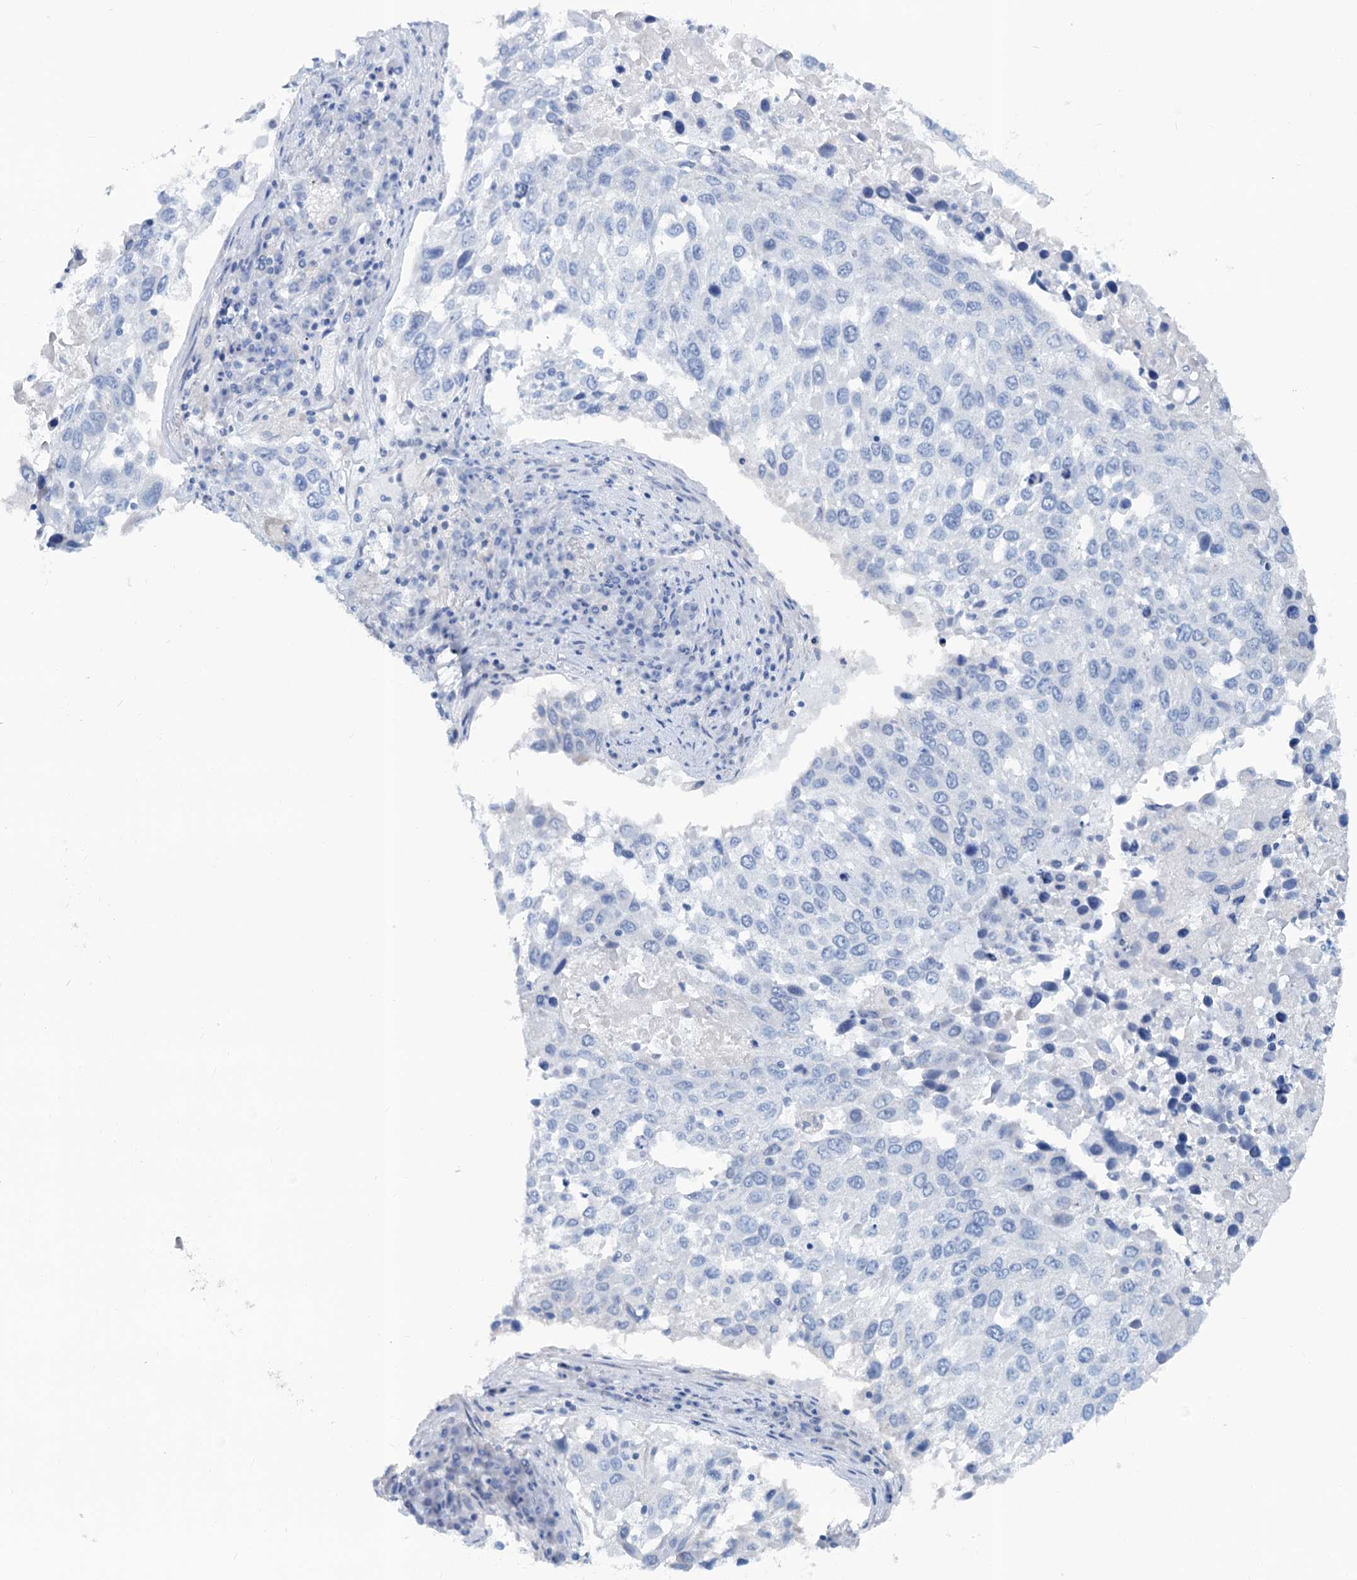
{"staining": {"intensity": "negative", "quantity": "none", "location": "none"}, "tissue": "lung cancer", "cell_type": "Tumor cells", "image_type": "cancer", "snomed": [{"axis": "morphology", "description": "Squamous cell carcinoma, NOS"}, {"axis": "topography", "description": "Lung"}], "caption": "The image reveals no significant staining in tumor cells of squamous cell carcinoma (lung). The staining was performed using DAB (3,3'-diaminobenzidine) to visualize the protein expression in brown, while the nuclei were stained in blue with hematoxylin (Magnification: 20x).", "gene": "SLC1A3", "patient": {"sex": "male", "age": 65}}